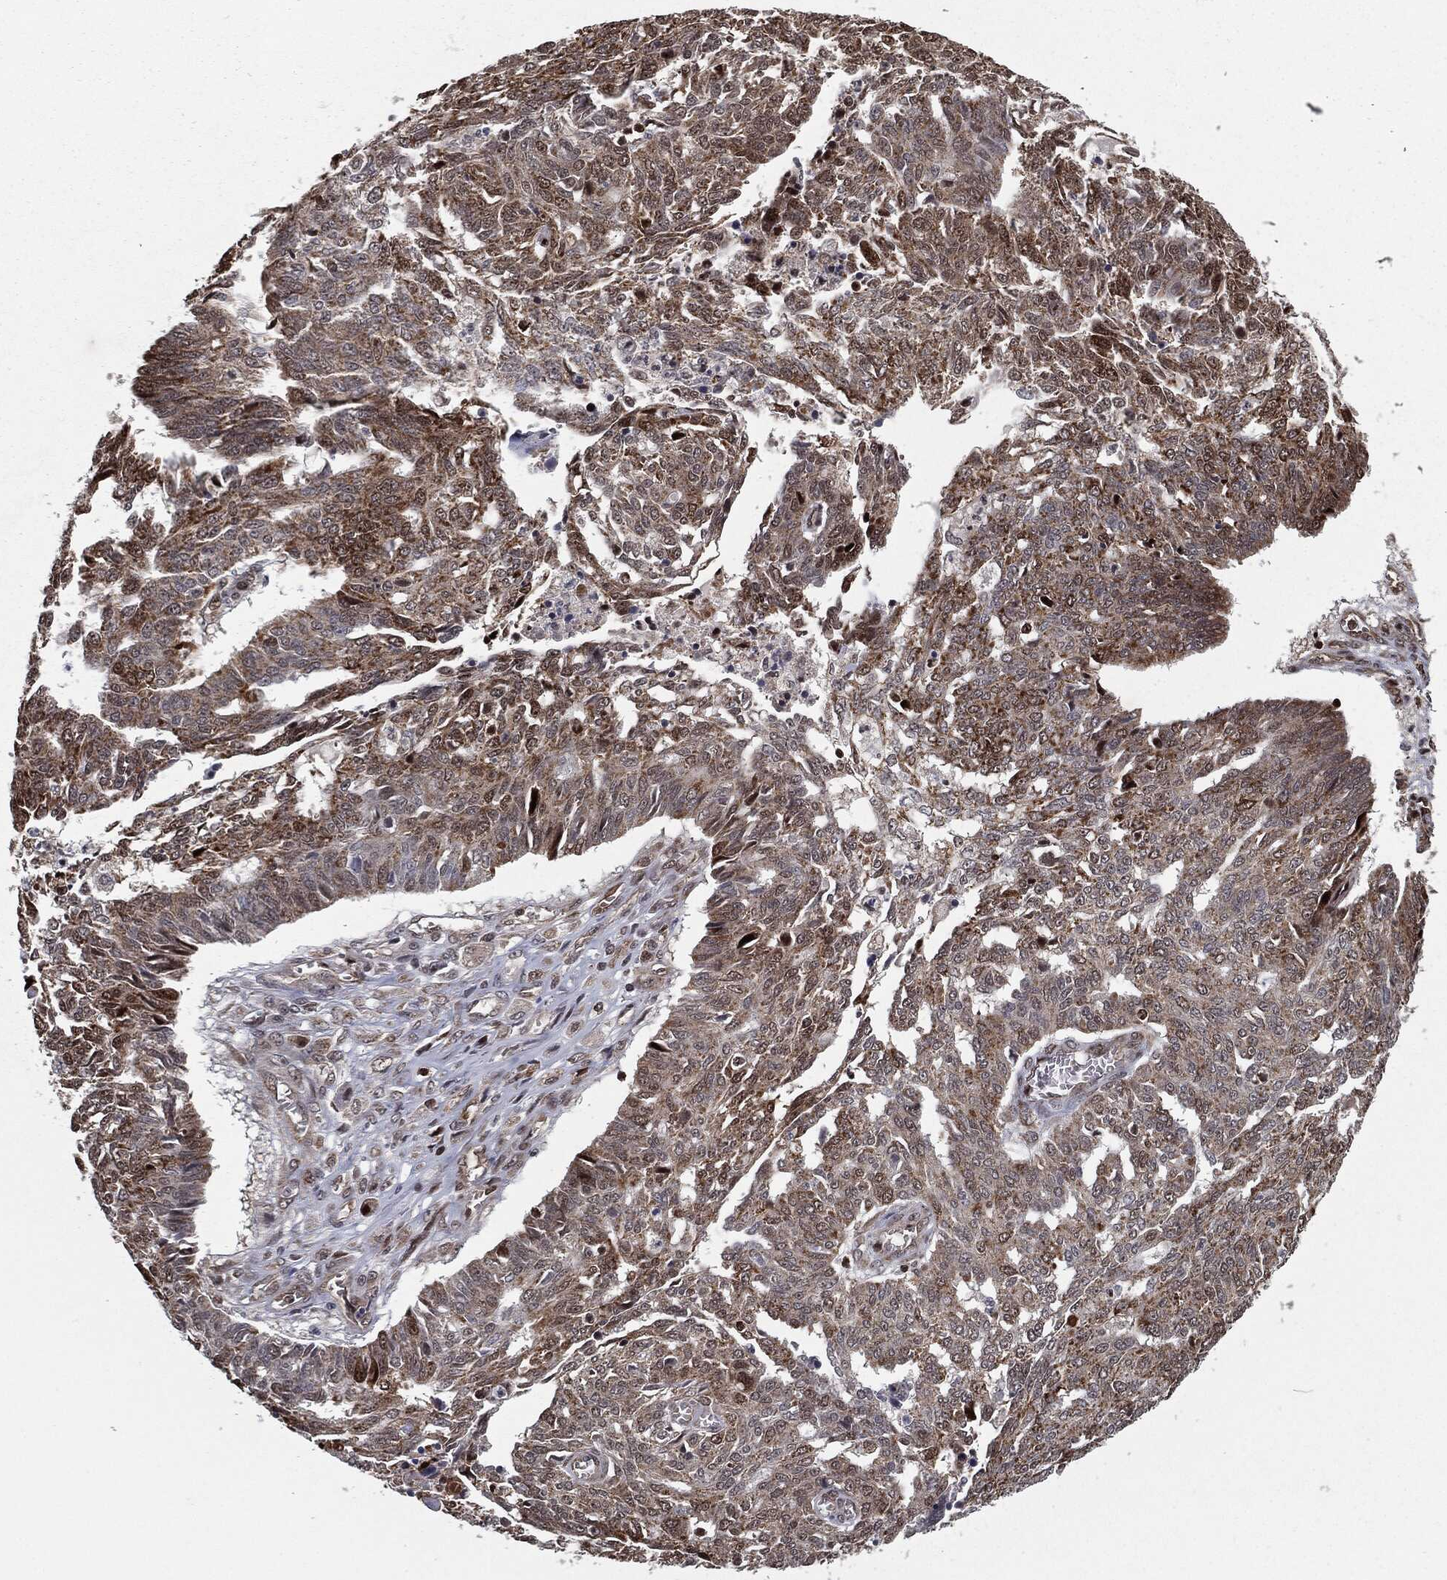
{"staining": {"intensity": "moderate", "quantity": "25%-75%", "location": "cytoplasmic/membranous"}, "tissue": "ovarian cancer", "cell_type": "Tumor cells", "image_type": "cancer", "snomed": [{"axis": "morphology", "description": "Cystadenocarcinoma, serous, NOS"}, {"axis": "topography", "description": "Ovary"}], "caption": "Approximately 25%-75% of tumor cells in human ovarian serous cystadenocarcinoma exhibit moderate cytoplasmic/membranous protein staining as visualized by brown immunohistochemical staining.", "gene": "CHCHD2", "patient": {"sex": "female", "age": 67}}